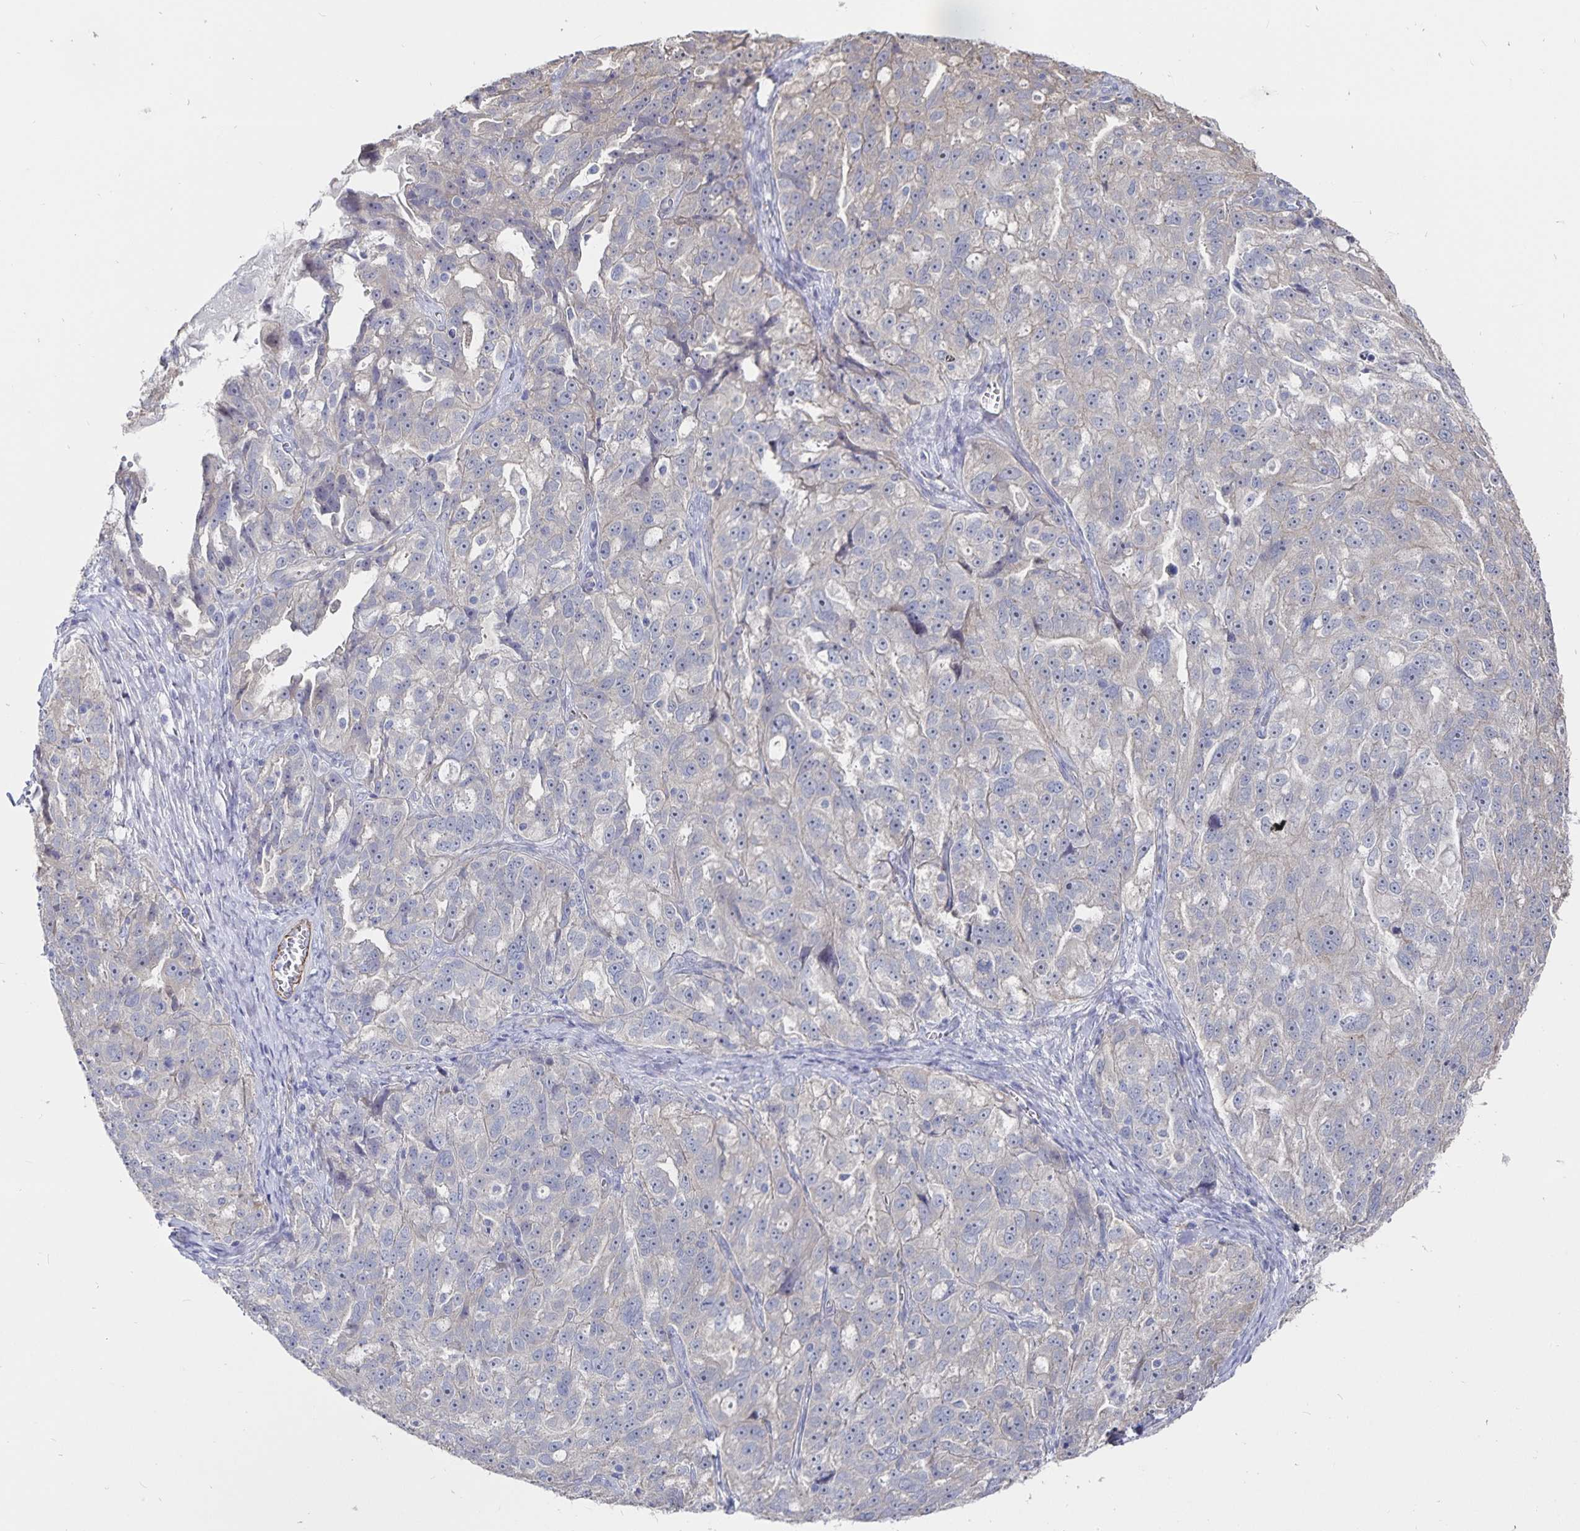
{"staining": {"intensity": "negative", "quantity": "none", "location": "none"}, "tissue": "ovarian cancer", "cell_type": "Tumor cells", "image_type": "cancer", "snomed": [{"axis": "morphology", "description": "Cystadenocarcinoma, serous, NOS"}, {"axis": "topography", "description": "Ovary"}], "caption": "Tumor cells are negative for brown protein staining in serous cystadenocarcinoma (ovarian). The staining is performed using DAB brown chromogen with nuclei counter-stained in using hematoxylin.", "gene": "SSTR1", "patient": {"sex": "female", "age": 51}}